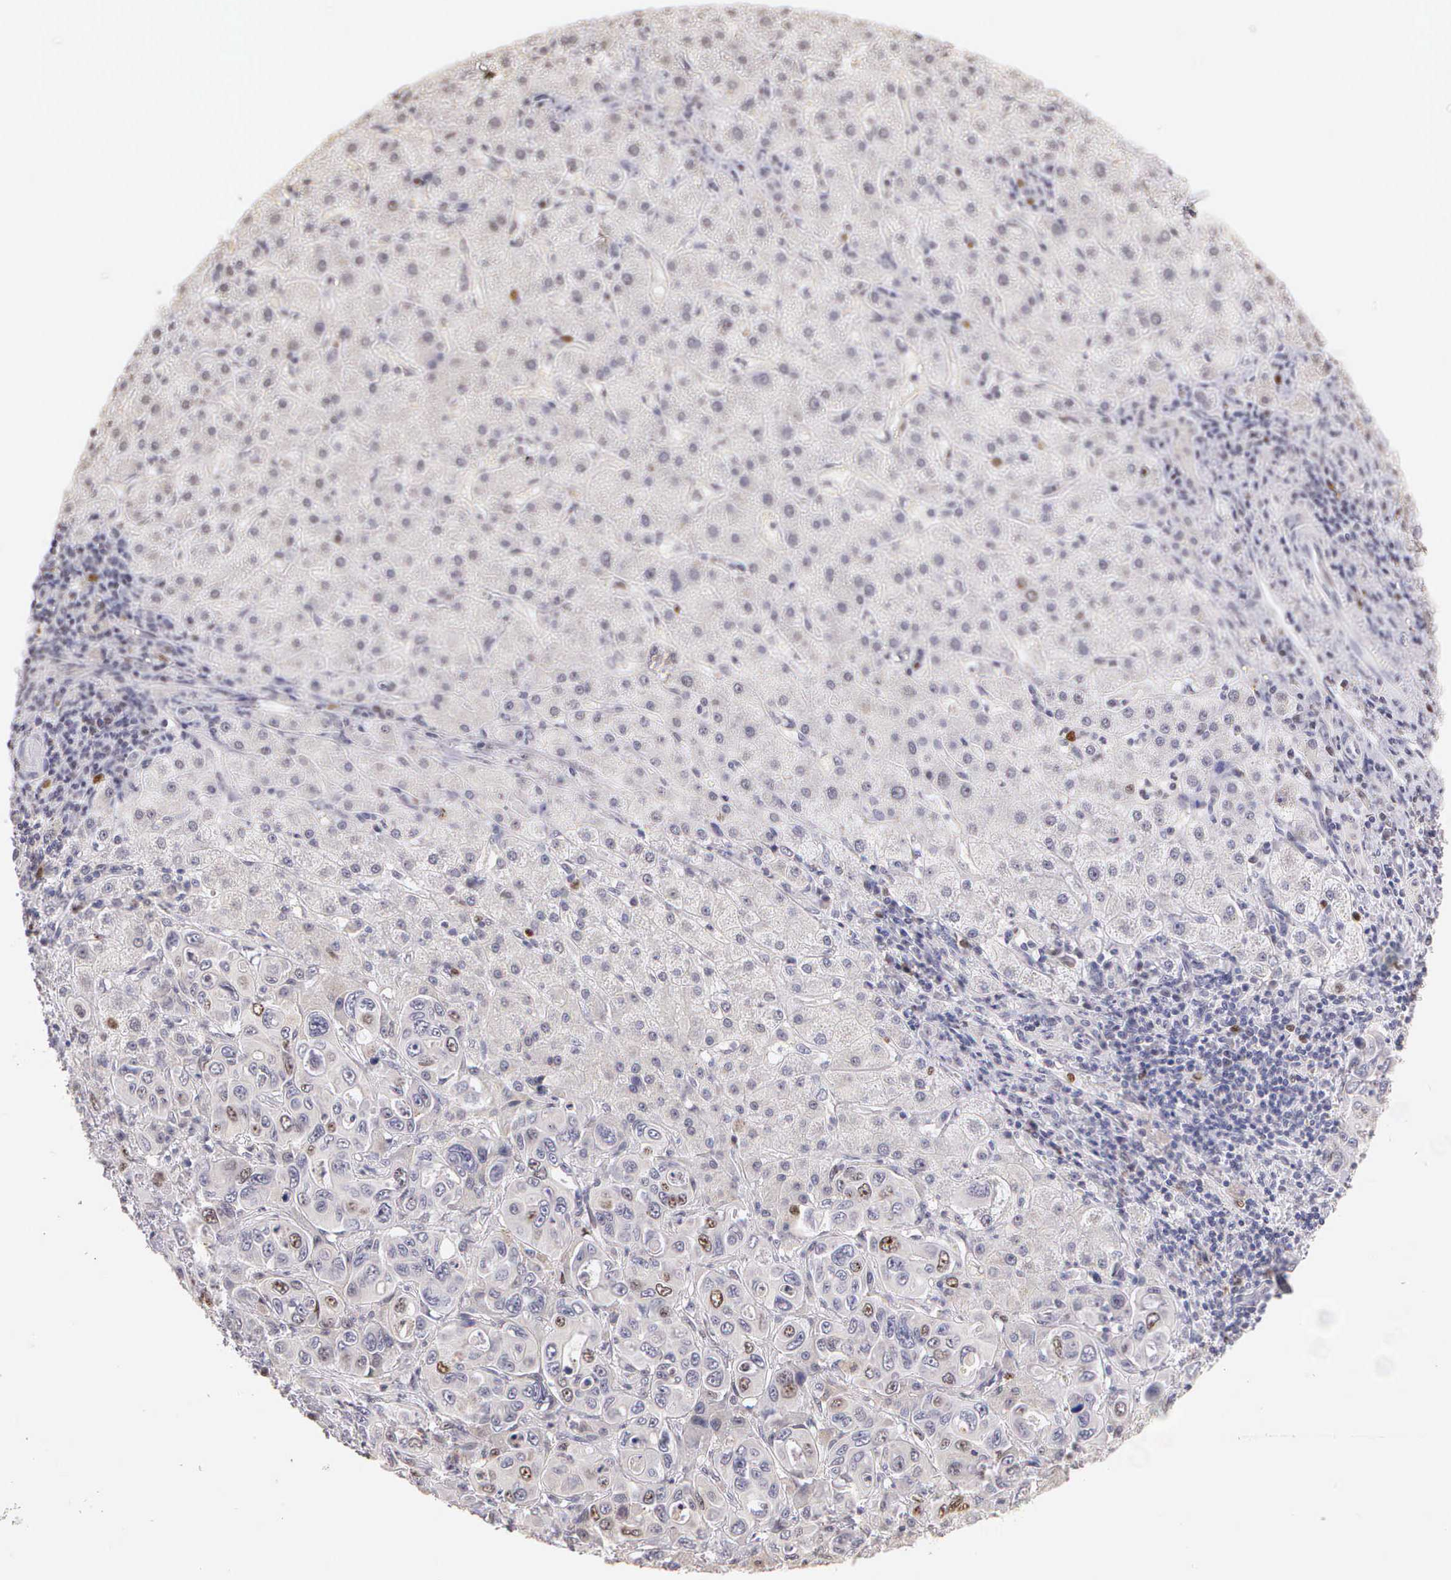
{"staining": {"intensity": "moderate", "quantity": "<25%", "location": "nuclear"}, "tissue": "liver cancer", "cell_type": "Tumor cells", "image_type": "cancer", "snomed": [{"axis": "morphology", "description": "Cholangiocarcinoma"}, {"axis": "topography", "description": "Liver"}], "caption": "Liver cancer tissue reveals moderate nuclear staining in approximately <25% of tumor cells, visualized by immunohistochemistry.", "gene": "MKI67", "patient": {"sex": "female", "age": 79}}